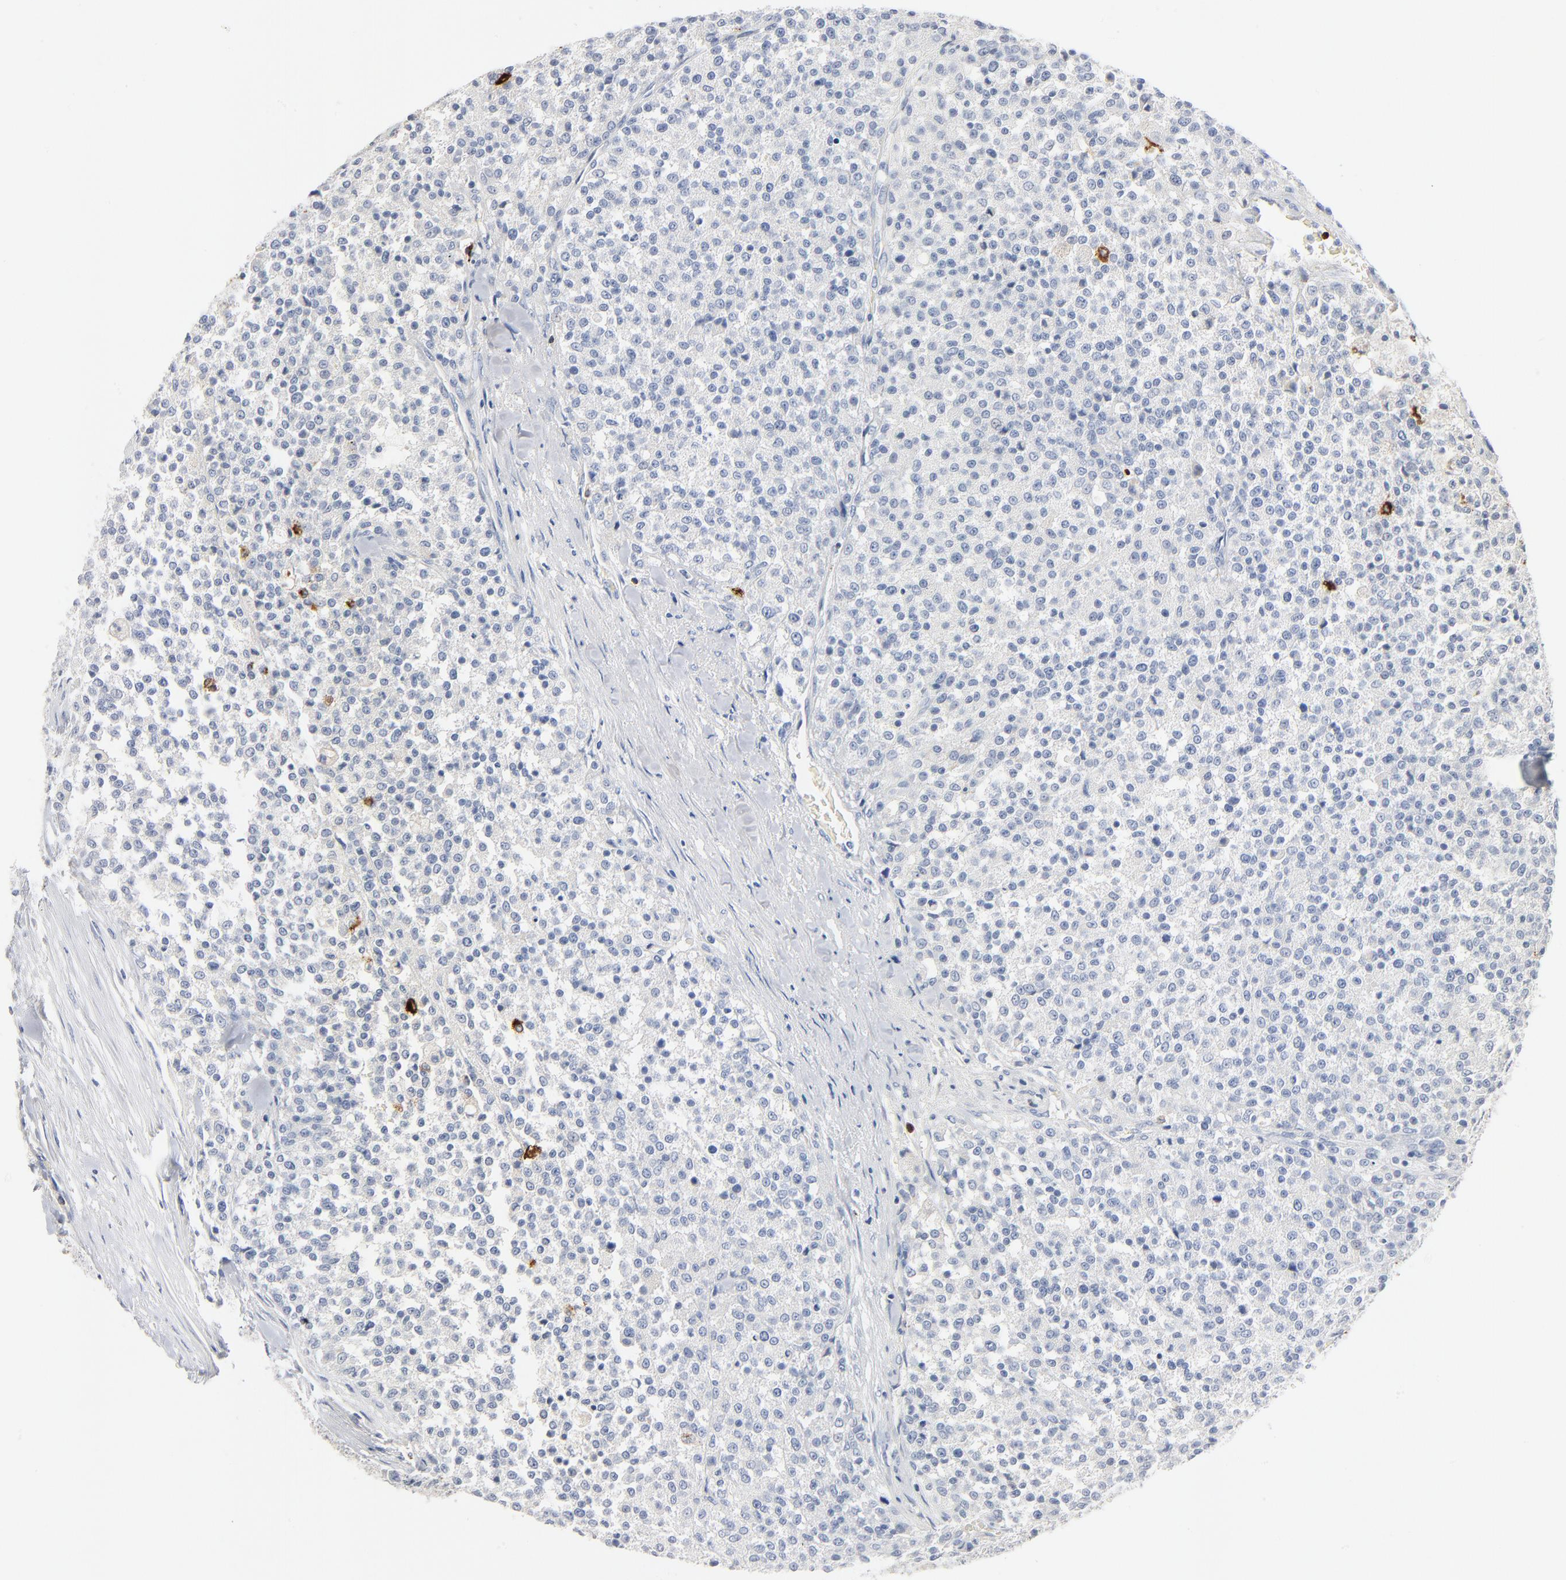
{"staining": {"intensity": "negative", "quantity": "none", "location": "none"}, "tissue": "testis cancer", "cell_type": "Tumor cells", "image_type": "cancer", "snomed": [{"axis": "morphology", "description": "Seminoma, NOS"}, {"axis": "topography", "description": "Testis"}], "caption": "IHC micrograph of seminoma (testis) stained for a protein (brown), which reveals no staining in tumor cells.", "gene": "GZMB", "patient": {"sex": "male", "age": 59}}